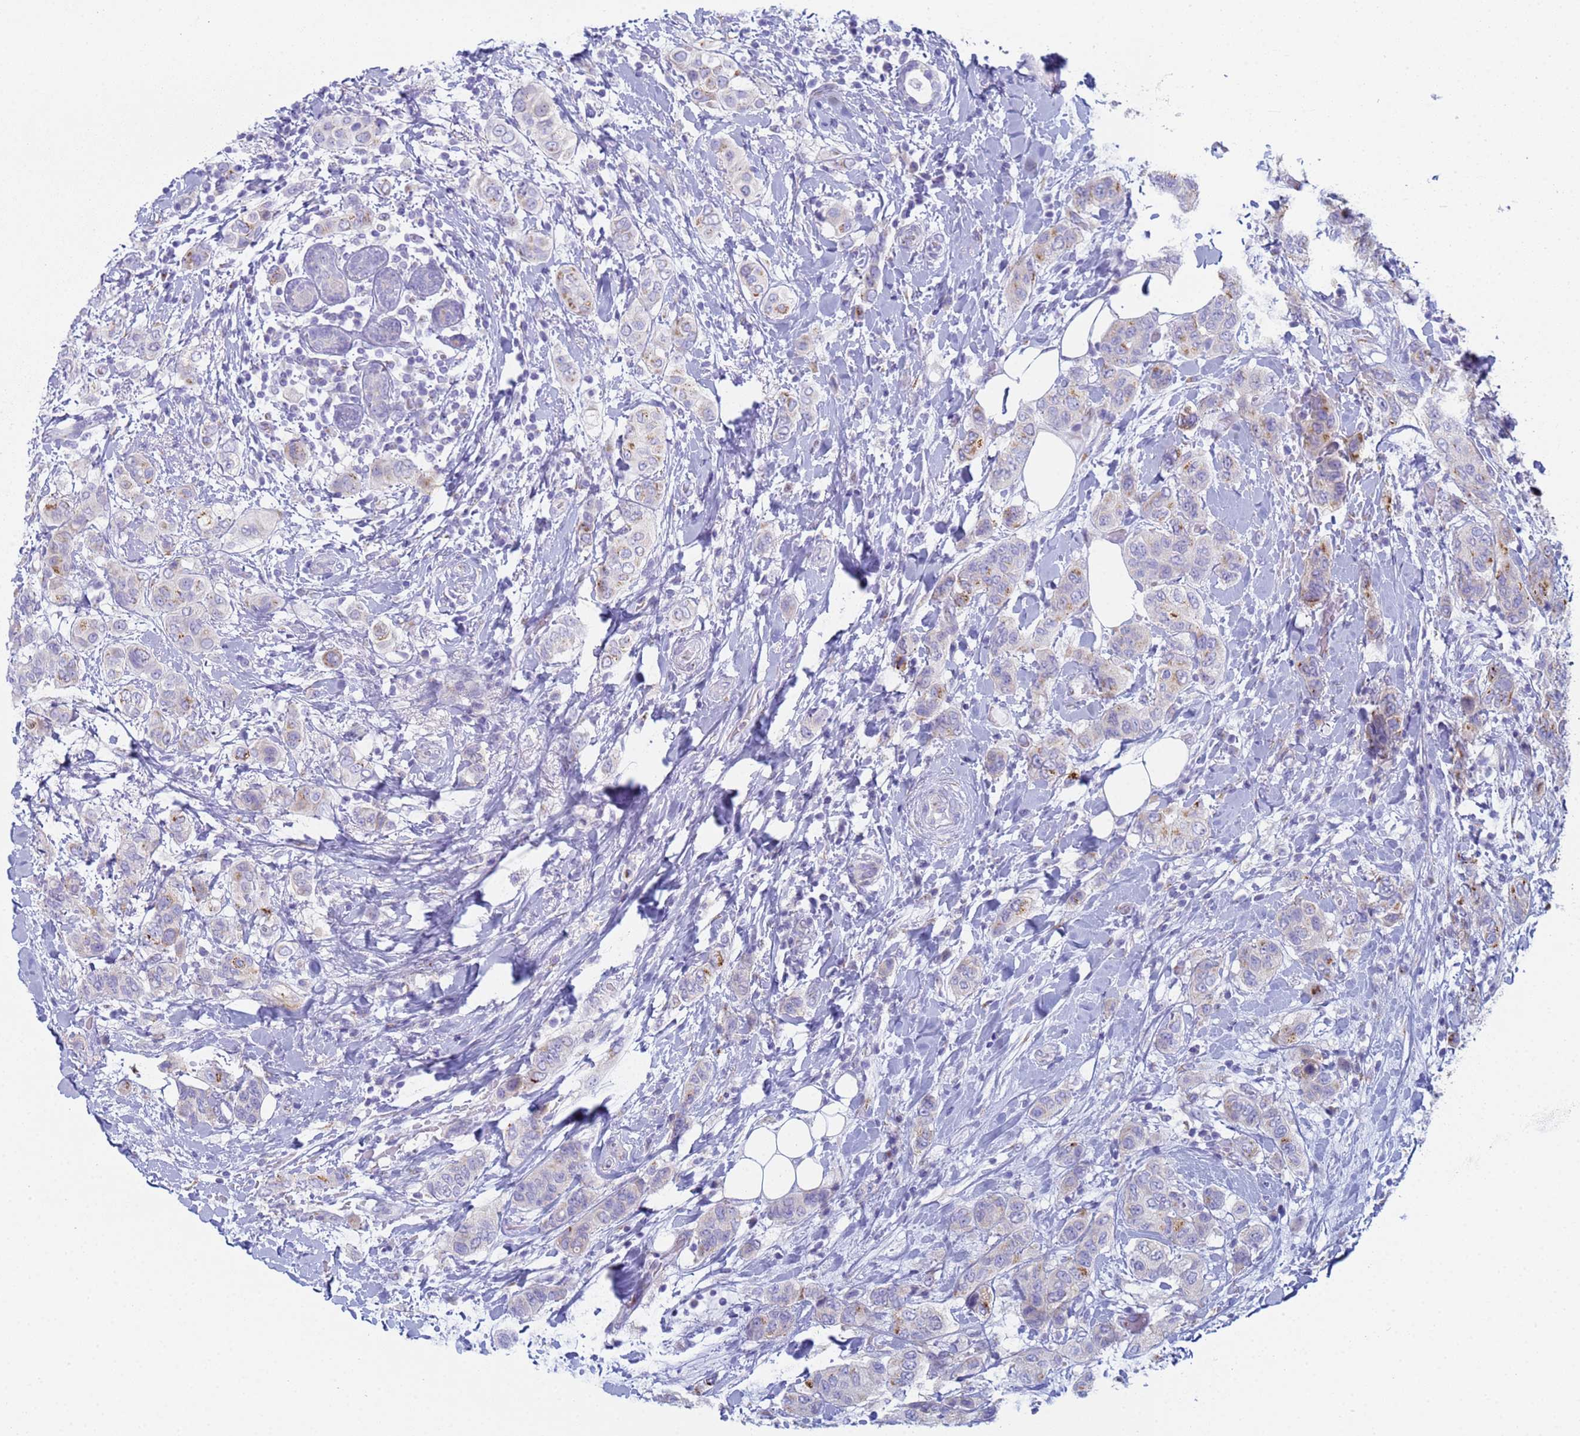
{"staining": {"intensity": "moderate", "quantity": "25%-75%", "location": "cytoplasmic/membranous"}, "tissue": "breast cancer", "cell_type": "Tumor cells", "image_type": "cancer", "snomed": [{"axis": "morphology", "description": "Lobular carcinoma"}, {"axis": "topography", "description": "Breast"}], "caption": "A high-resolution micrograph shows IHC staining of breast cancer (lobular carcinoma), which exhibits moderate cytoplasmic/membranous expression in approximately 25%-75% of tumor cells.", "gene": "CR1", "patient": {"sex": "female", "age": 51}}